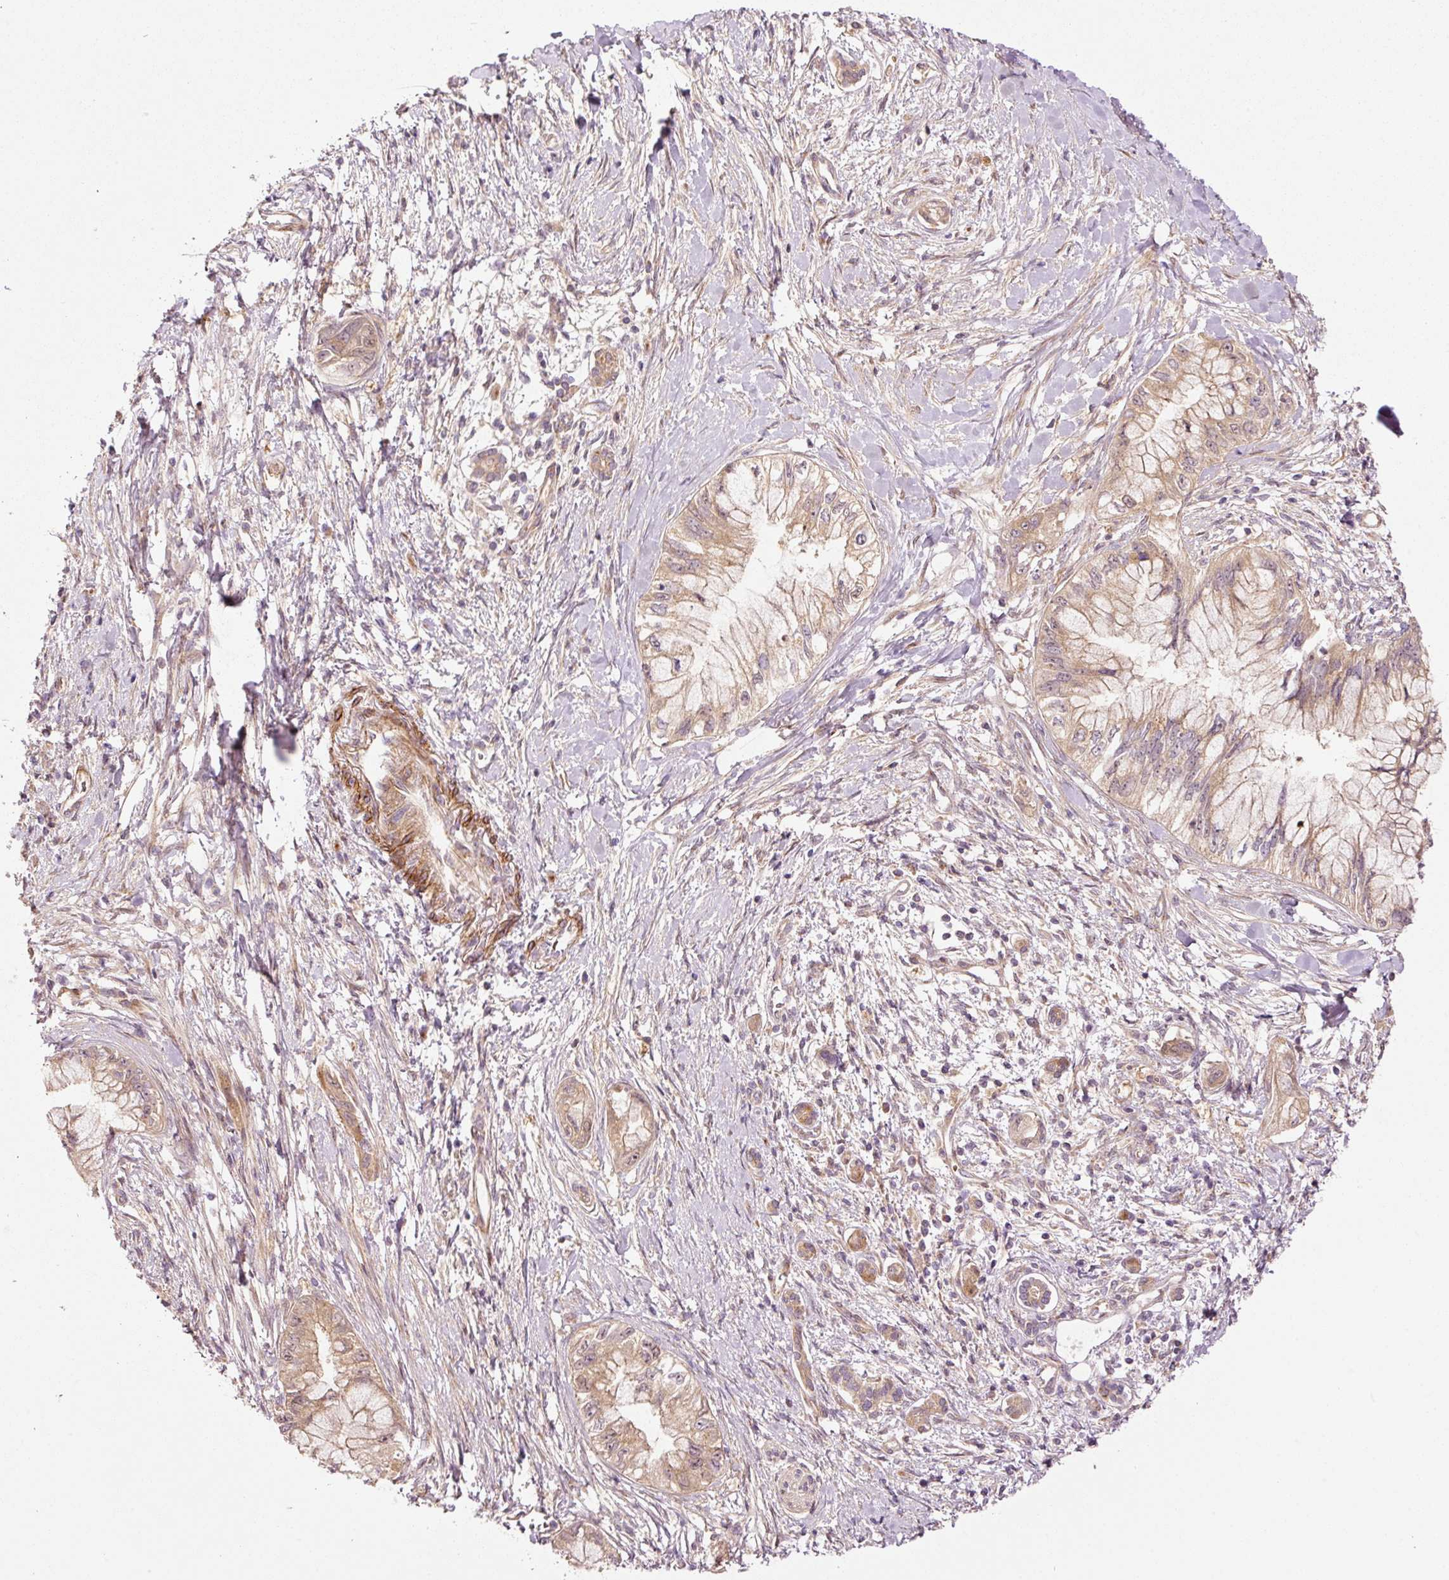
{"staining": {"intensity": "moderate", "quantity": ">75%", "location": "cytoplasmic/membranous"}, "tissue": "pancreatic cancer", "cell_type": "Tumor cells", "image_type": "cancer", "snomed": [{"axis": "morphology", "description": "Adenocarcinoma, NOS"}, {"axis": "topography", "description": "Pancreas"}], "caption": "IHC photomicrograph of neoplastic tissue: pancreatic cancer stained using IHC reveals medium levels of moderate protein expression localized specifically in the cytoplasmic/membranous of tumor cells, appearing as a cytoplasmic/membranous brown color.", "gene": "PPP1R14B", "patient": {"sex": "male", "age": 48}}